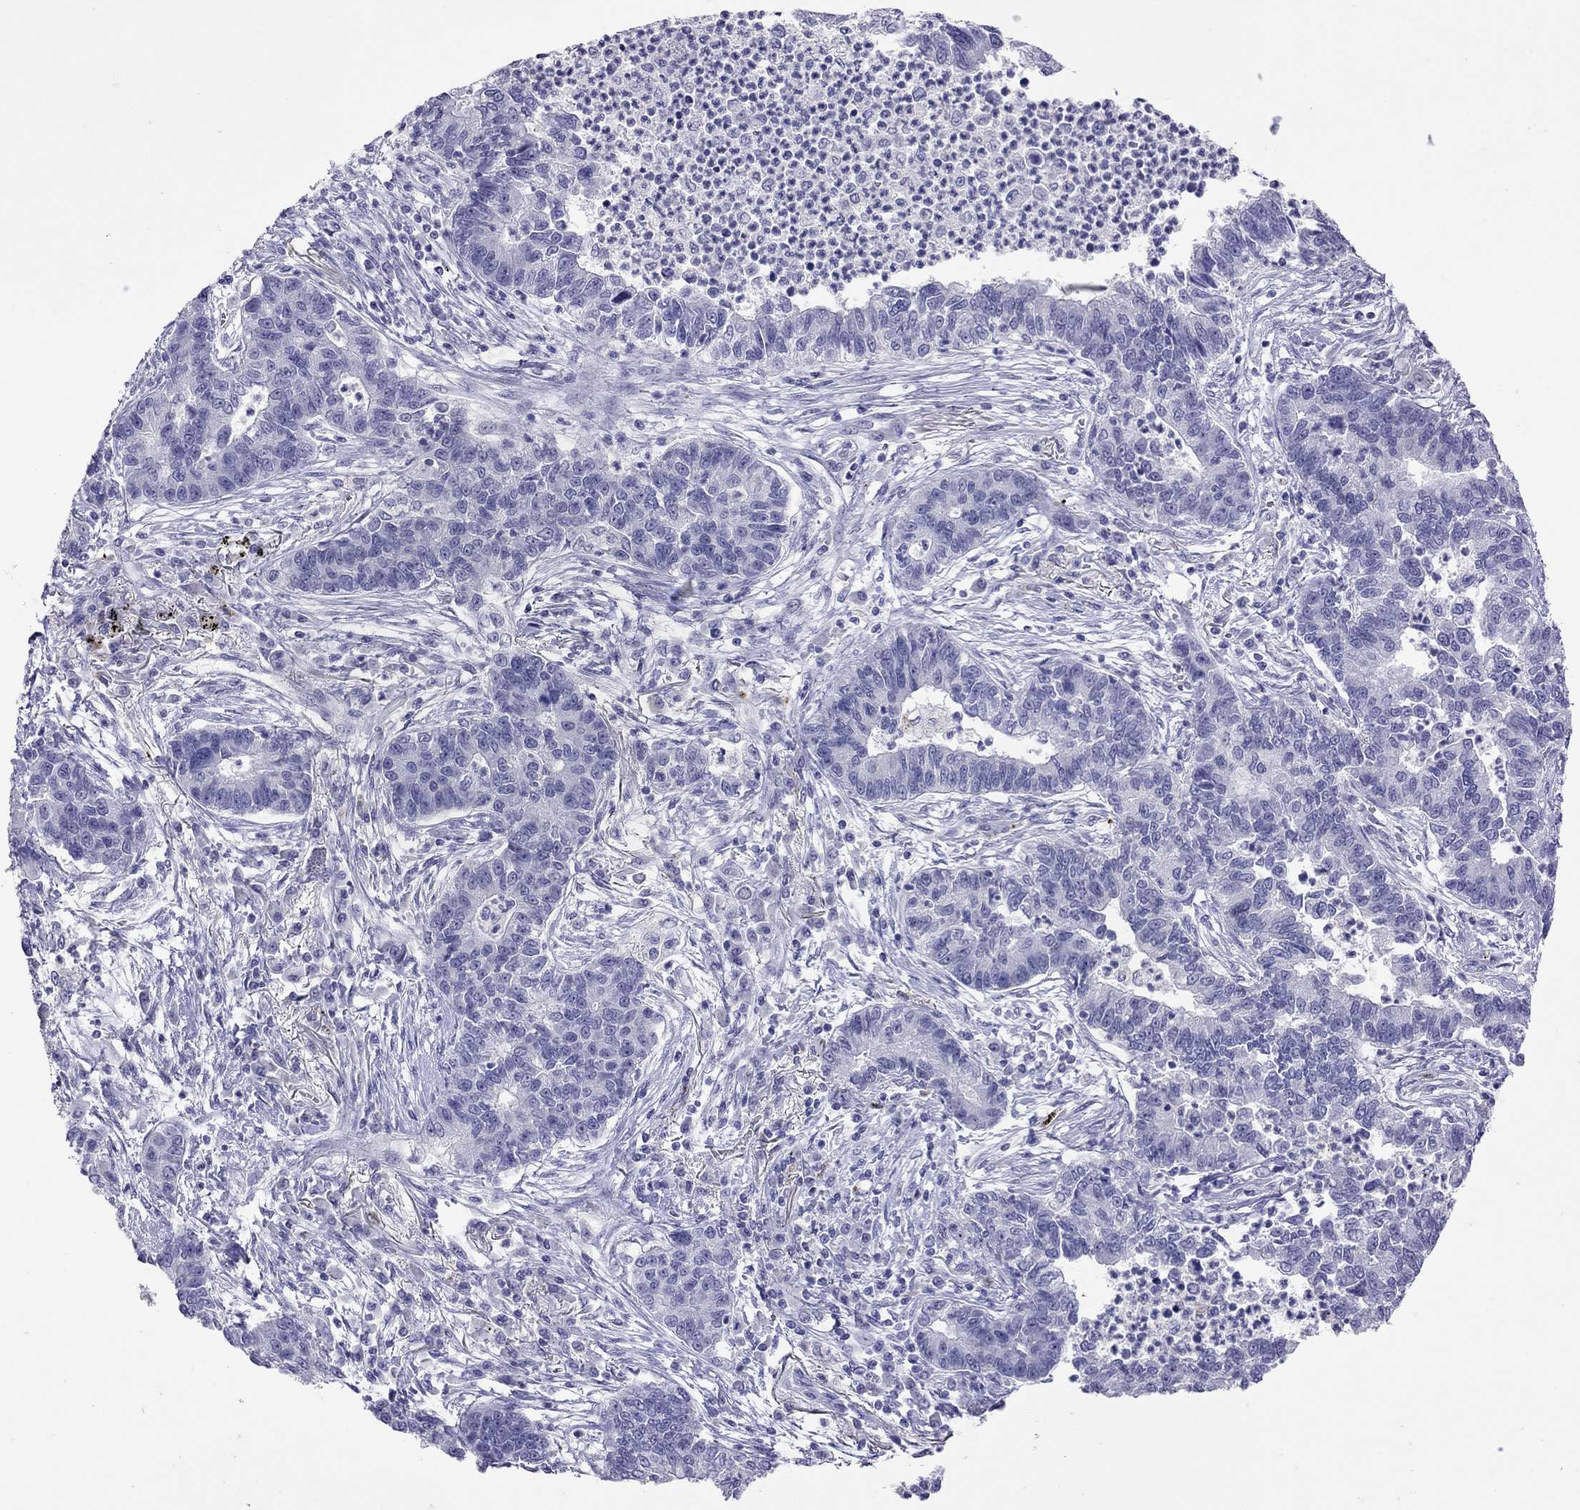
{"staining": {"intensity": "negative", "quantity": "none", "location": "none"}, "tissue": "lung cancer", "cell_type": "Tumor cells", "image_type": "cancer", "snomed": [{"axis": "morphology", "description": "Adenocarcinoma, NOS"}, {"axis": "topography", "description": "Lung"}], "caption": "This is an immunohistochemistry (IHC) histopathology image of human lung cancer. There is no expression in tumor cells.", "gene": "SLAMF1", "patient": {"sex": "female", "age": 57}}